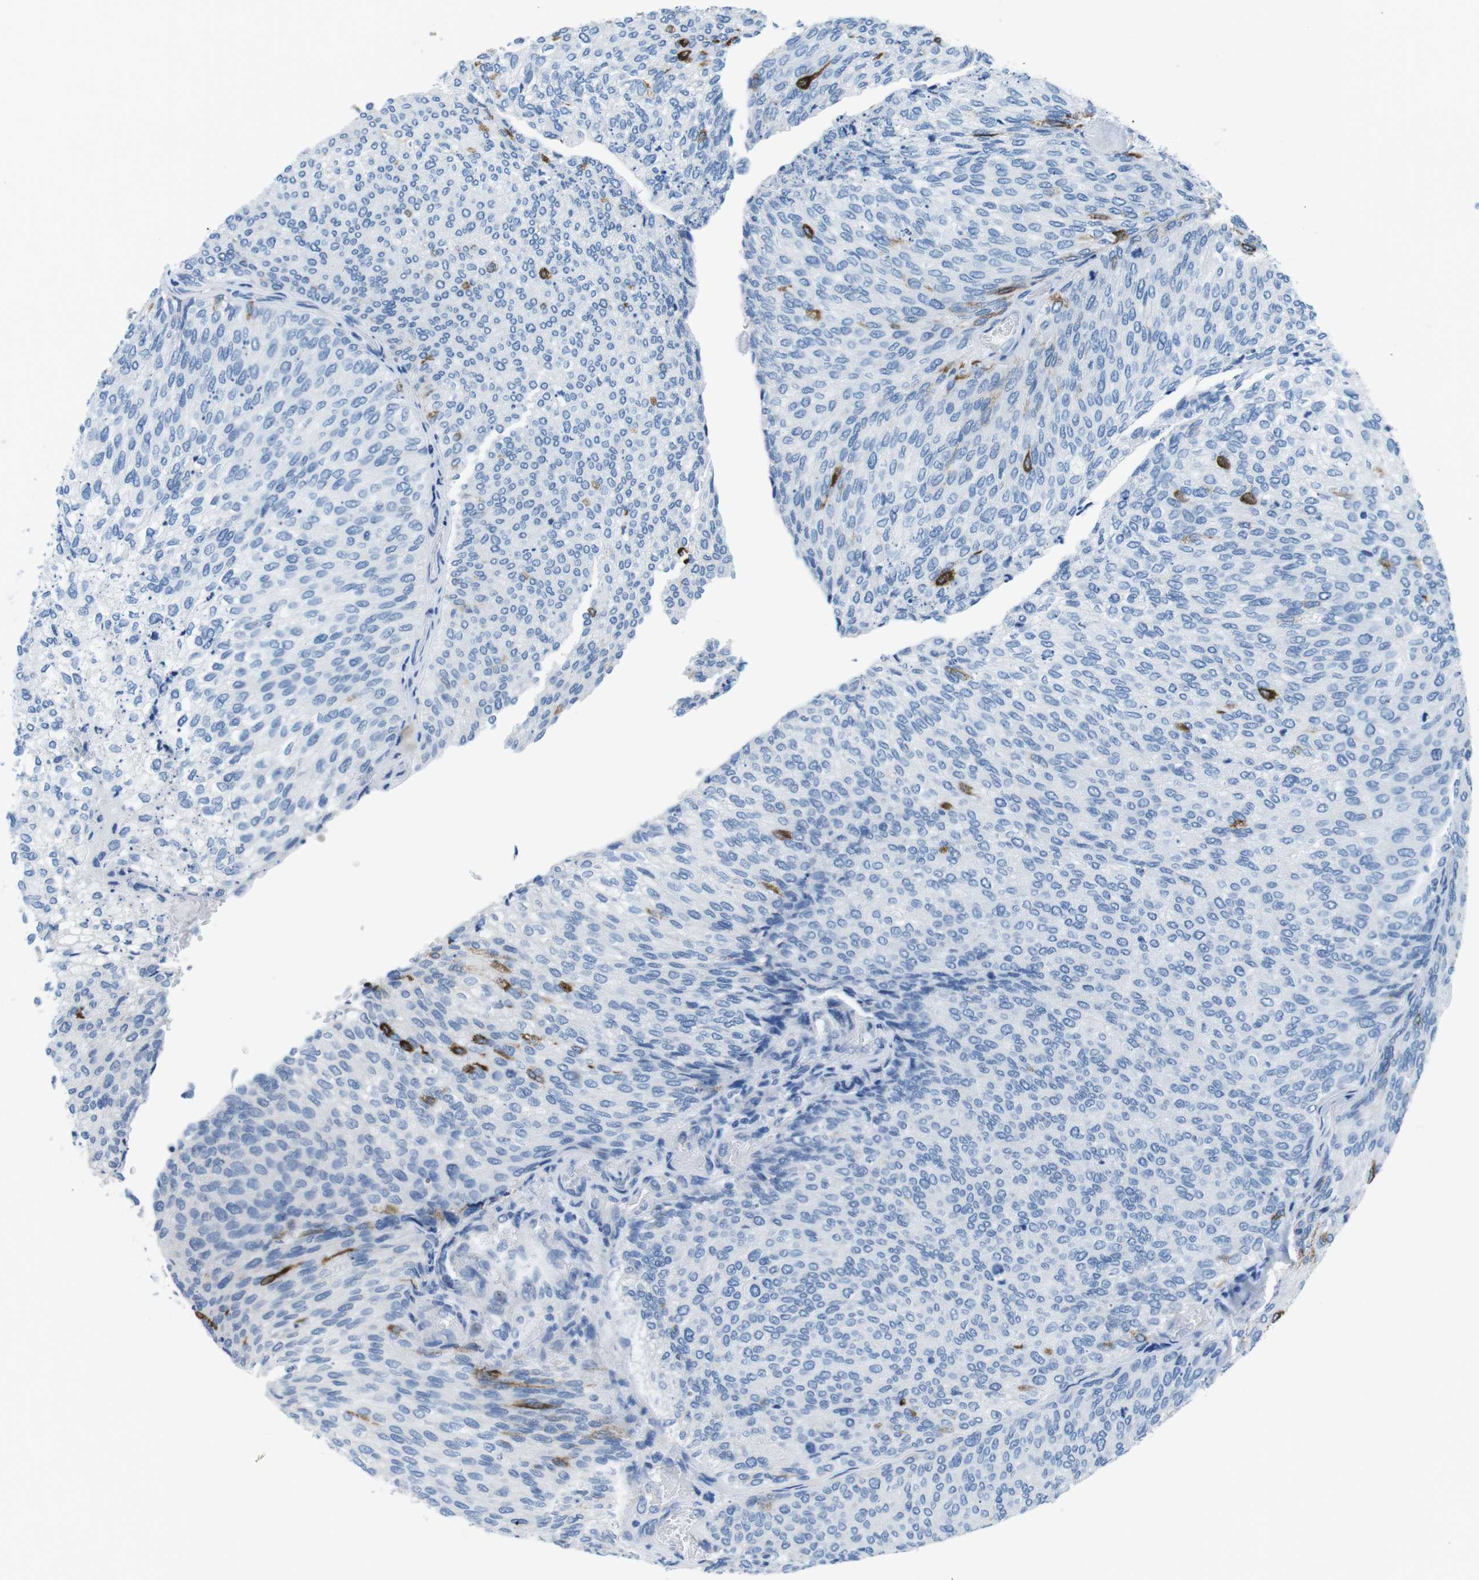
{"staining": {"intensity": "strong", "quantity": "<25%", "location": "cytoplasmic/membranous"}, "tissue": "urothelial cancer", "cell_type": "Tumor cells", "image_type": "cancer", "snomed": [{"axis": "morphology", "description": "Urothelial carcinoma, Low grade"}, {"axis": "topography", "description": "Urinary bladder"}], "caption": "Brown immunohistochemical staining in human low-grade urothelial carcinoma displays strong cytoplasmic/membranous staining in approximately <25% of tumor cells.", "gene": "MUC2", "patient": {"sex": "female", "age": 79}}